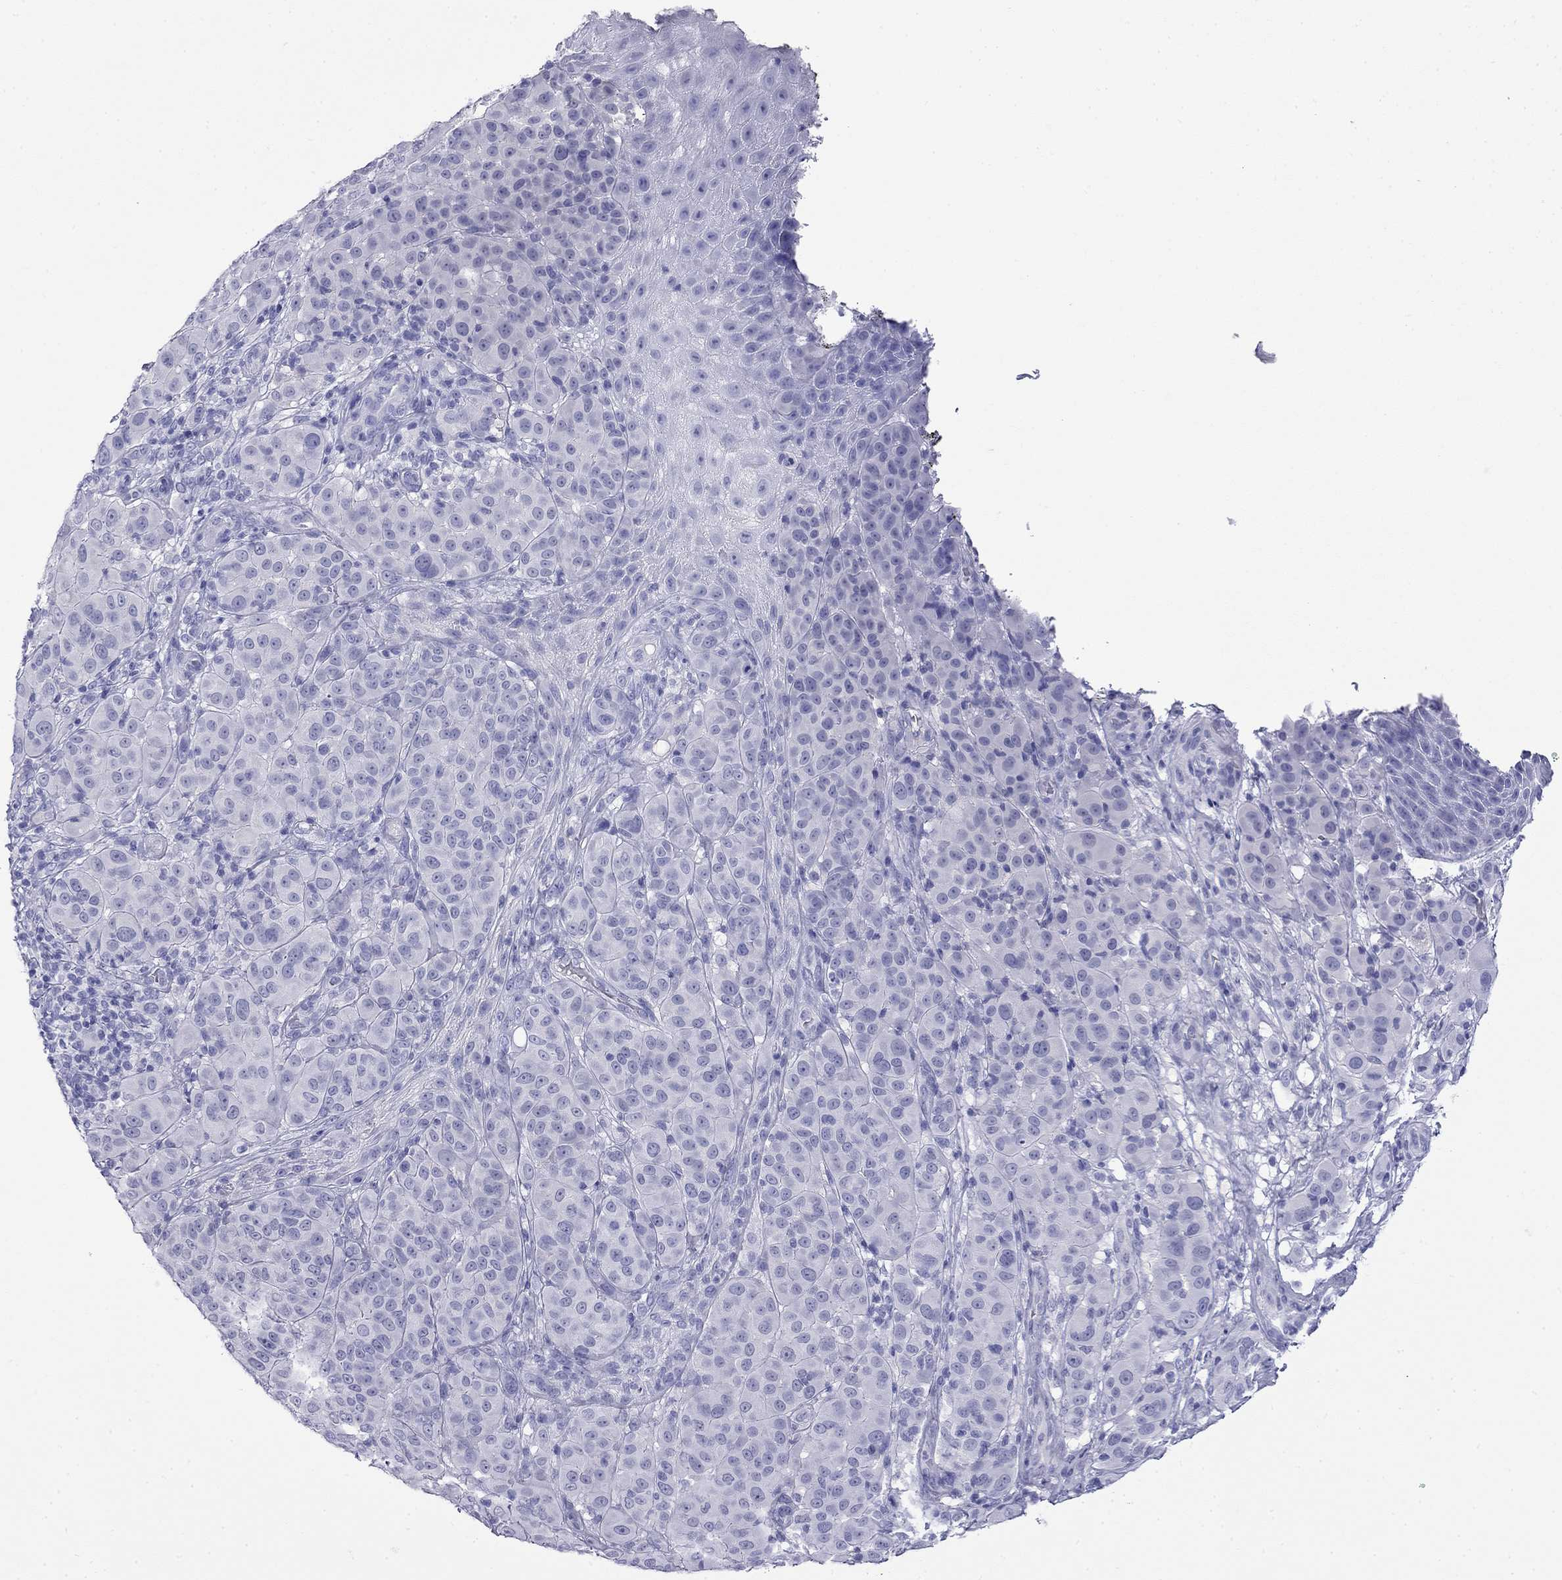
{"staining": {"intensity": "negative", "quantity": "none", "location": "none"}, "tissue": "melanoma", "cell_type": "Tumor cells", "image_type": "cancer", "snomed": [{"axis": "morphology", "description": "Malignant melanoma, NOS"}, {"axis": "topography", "description": "Skin"}], "caption": "Melanoma was stained to show a protein in brown. There is no significant expression in tumor cells.", "gene": "MYO15A", "patient": {"sex": "female", "age": 87}}